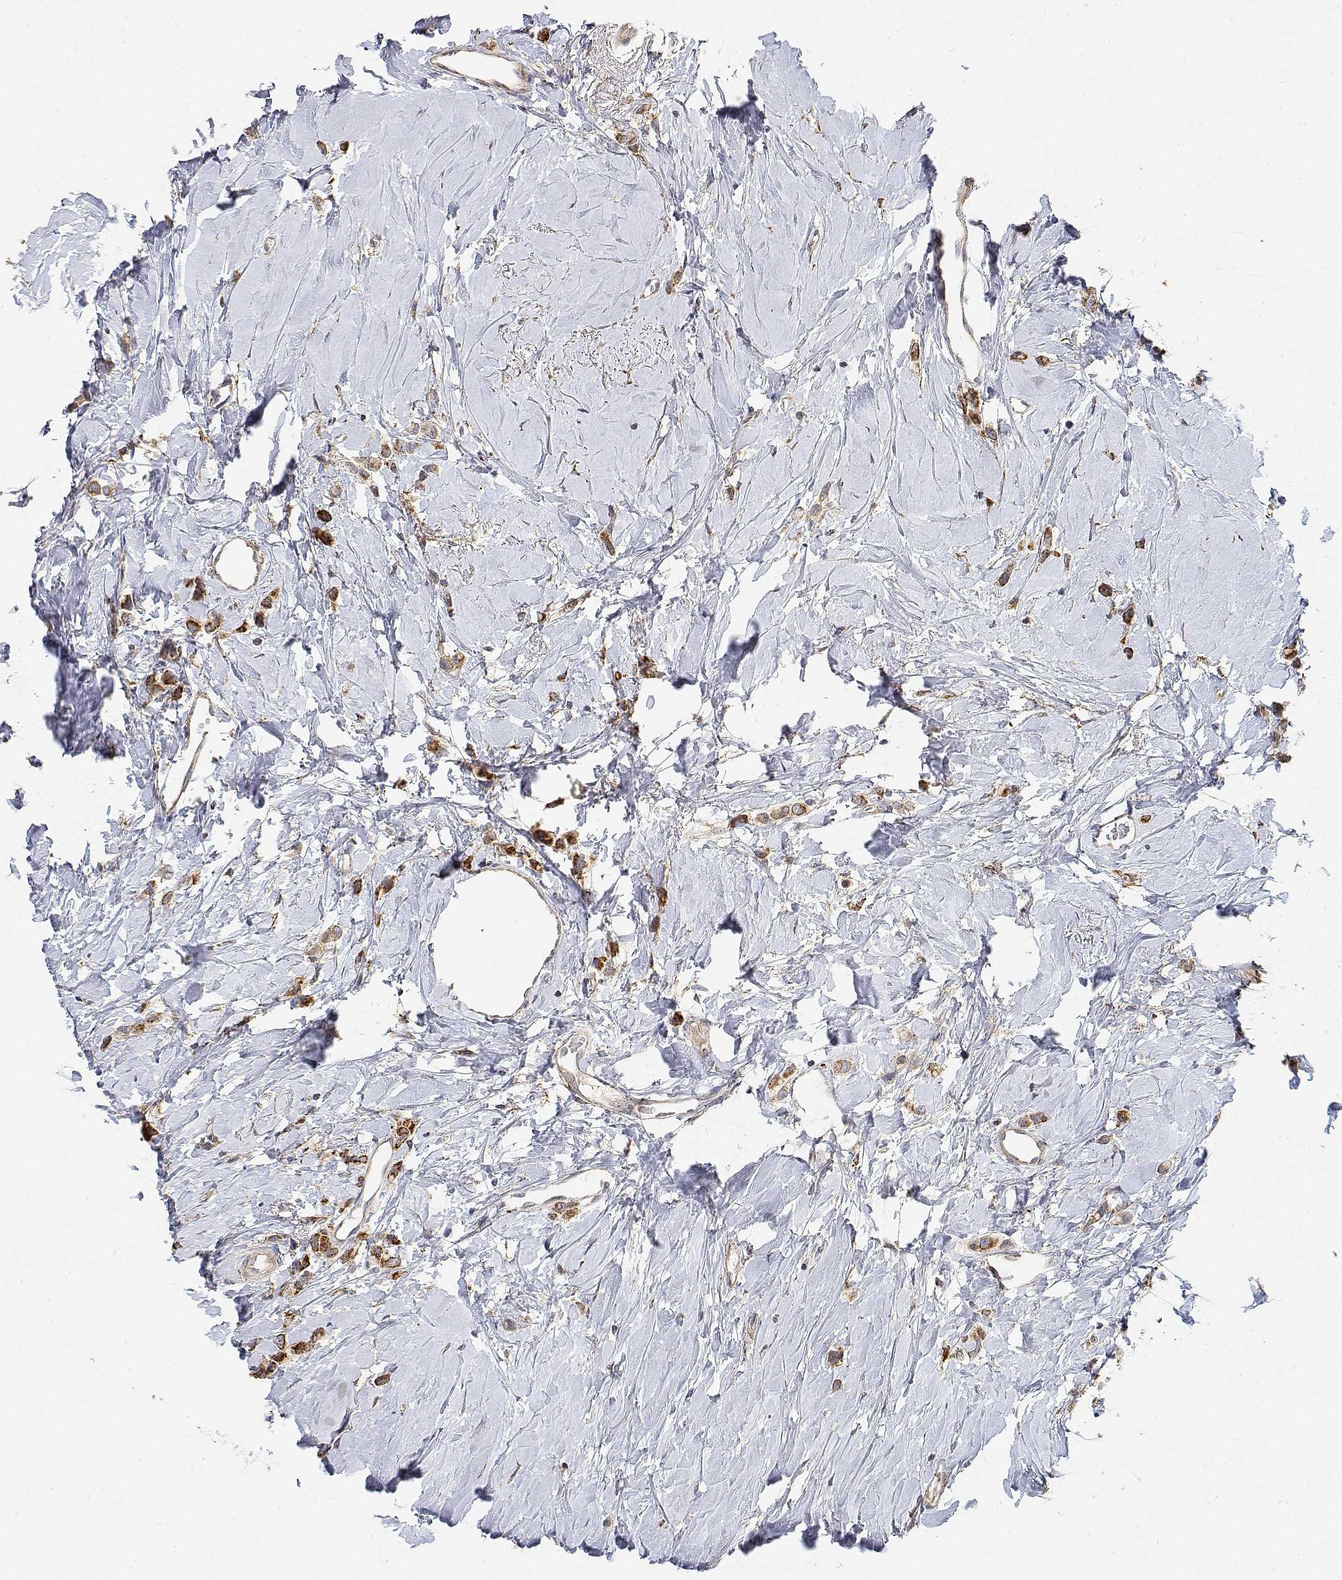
{"staining": {"intensity": "moderate", "quantity": ">75%", "location": "cytoplasmic/membranous"}, "tissue": "breast cancer", "cell_type": "Tumor cells", "image_type": "cancer", "snomed": [{"axis": "morphology", "description": "Lobular carcinoma"}, {"axis": "topography", "description": "Breast"}], "caption": "Tumor cells reveal medium levels of moderate cytoplasmic/membranous positivity in approximately >75% of cells in human breast lobular carcinoma.", "gene": "LONRF3", "patient": {"sex": "female", "age": 66}}